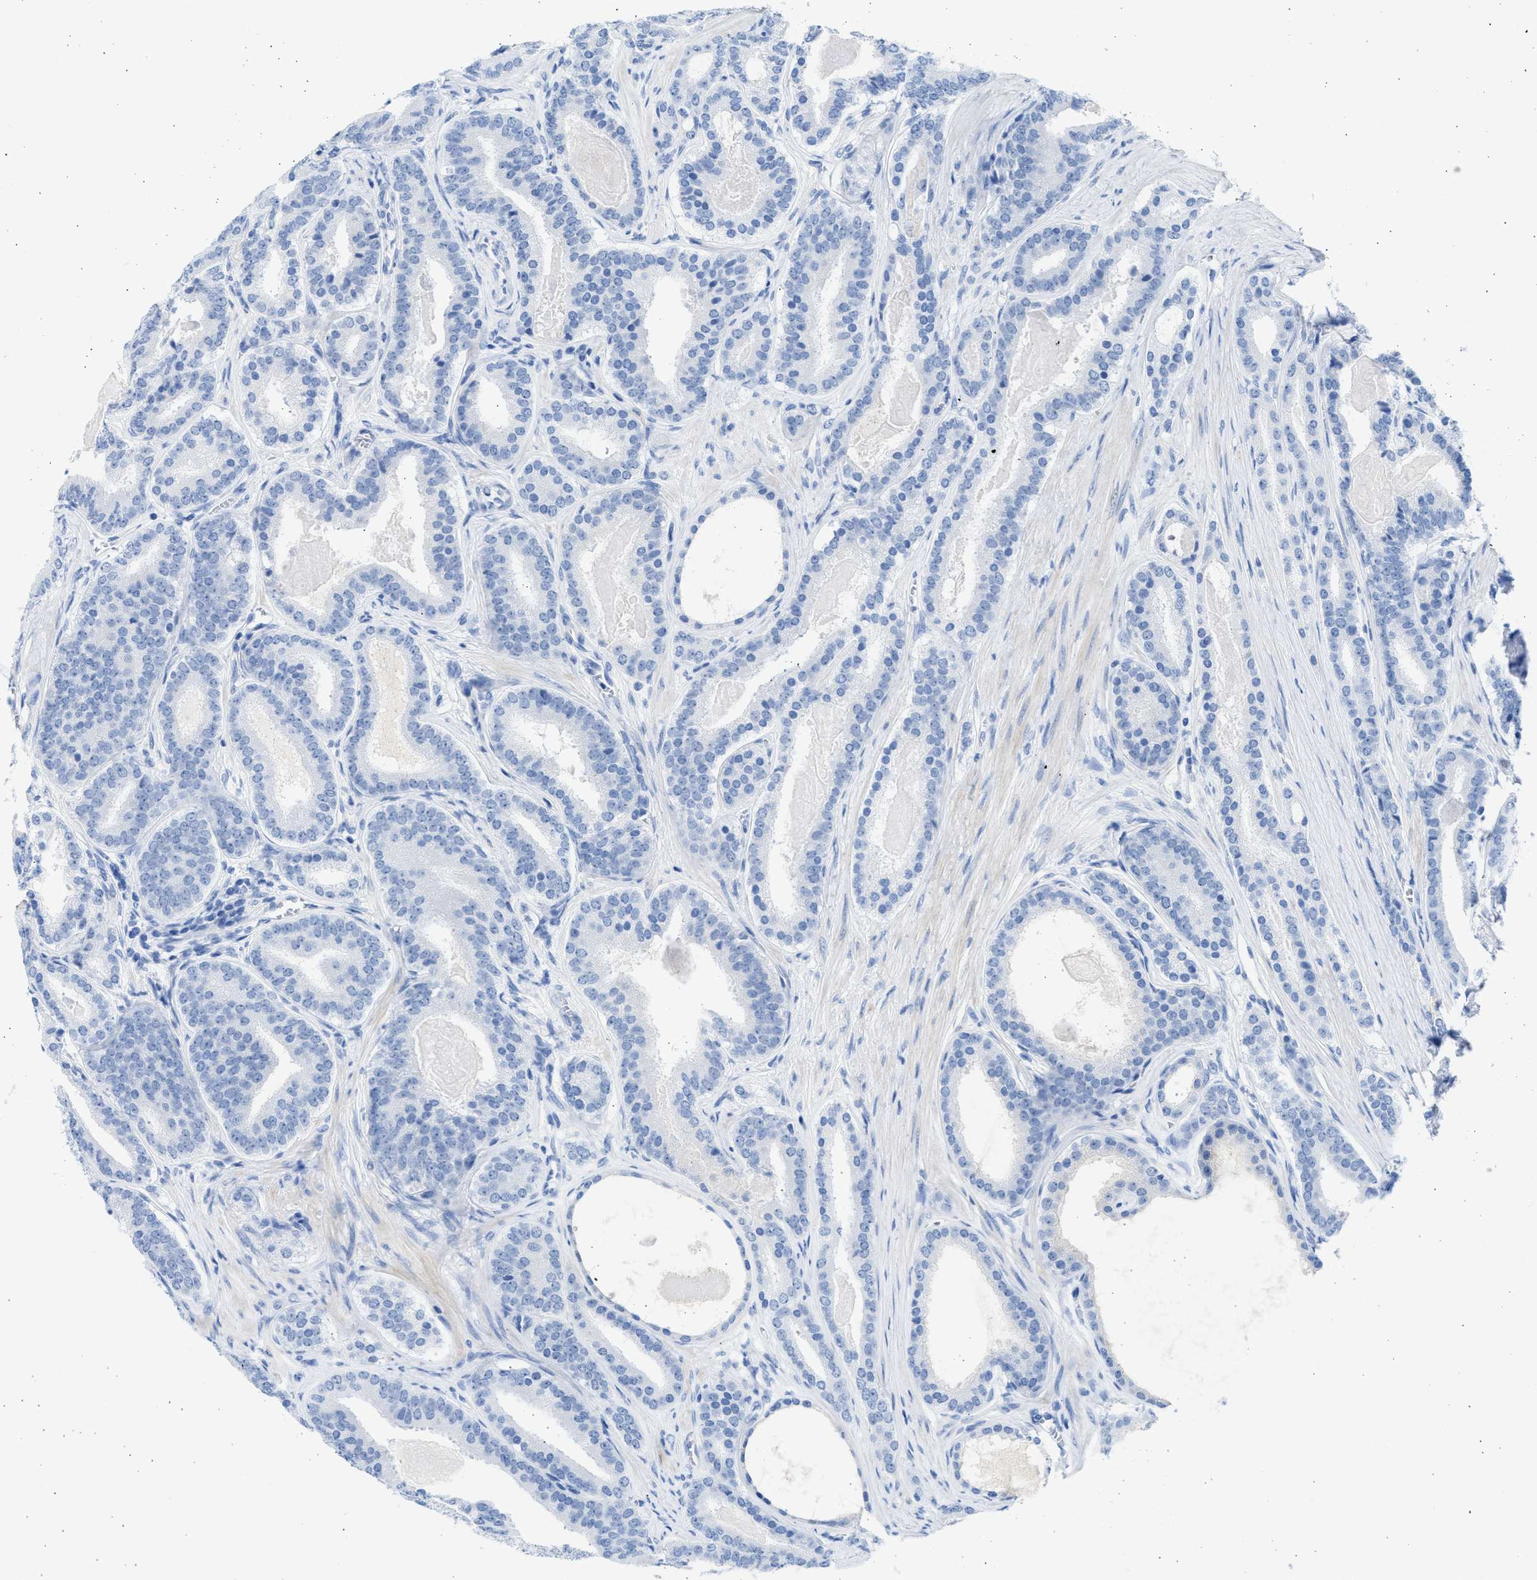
{"staining": {"intensity": "negative", "quantity": "none", "location": "none"}, "tissue": "prostate cancer", "cell_type": "Tumor cells", "image_type": "cancer", "snomed": [{"axis": "morphology", "description": "Adenocarcinoma, High grade"}, {"axis": "topography", "description": "Prostate"}], "caption": "DAB immunohistochemical staining of adenocarcinoma (high-grade) (prostate) exhibits no significant positivity in tumor cells.", "gene": "SPATA3", "patient": {"sex": "male", "age": 60}}